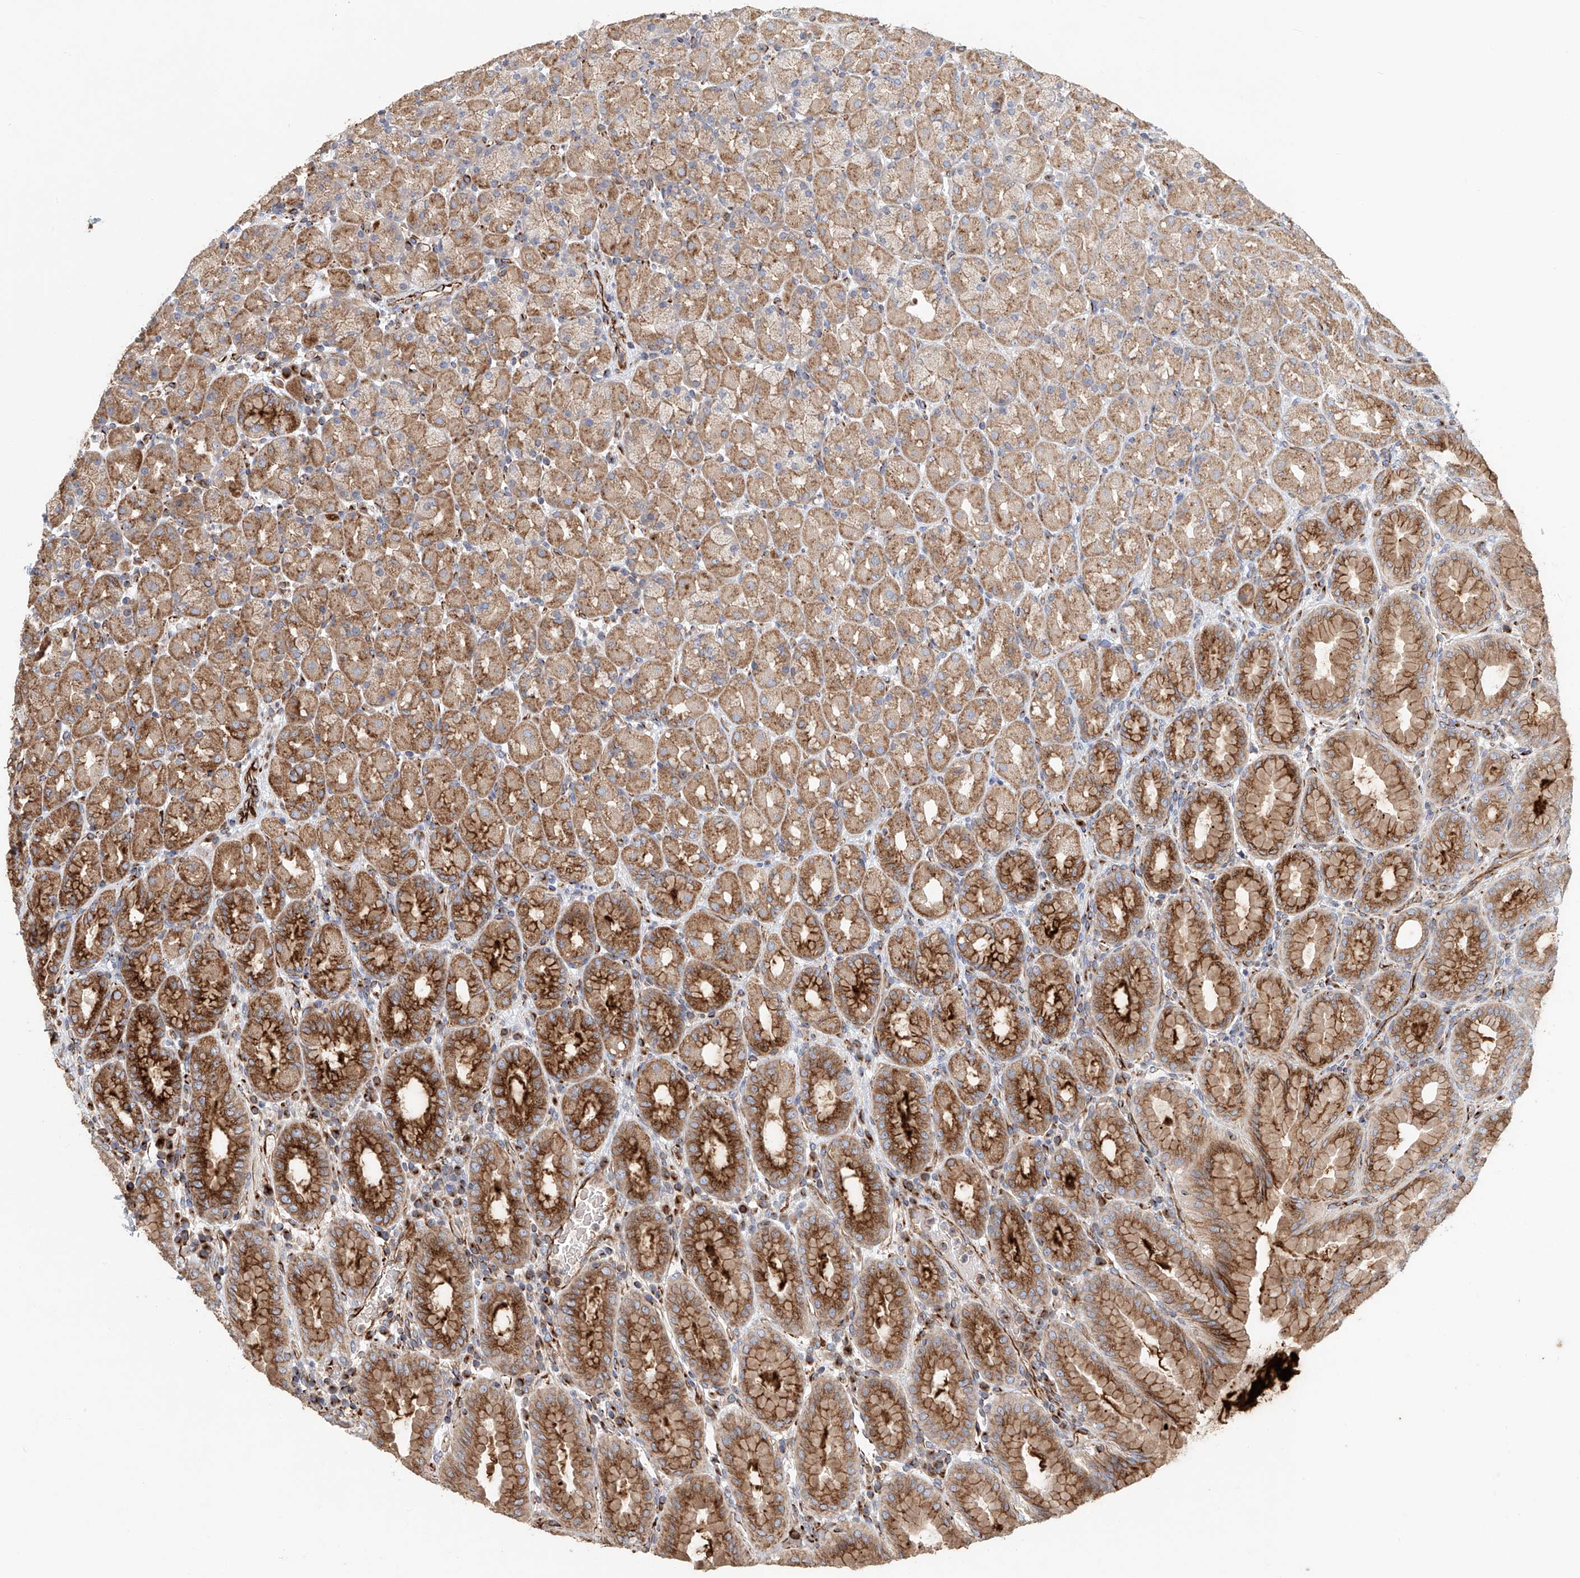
{"staining": {"intensity": "moderate", "quantity": ">75%", "location": "cytoplasmic/membranous"}, "tissue": "stomach", "cell_type": "Glandular cells", "image_type": "normal", "snomed": [{"axis": "morphology", "description": "Normal tissue, NOS"}, {"axis": "topography", "description": "Stomach, upper"}], "caption": "Protein analysis of normal stomach exhibits moderate cytoplasmic/membranous staining in about >75% of glandular cells.", "gene": "HGSNAT", "patient": {"sex": "male", "age": 68}}